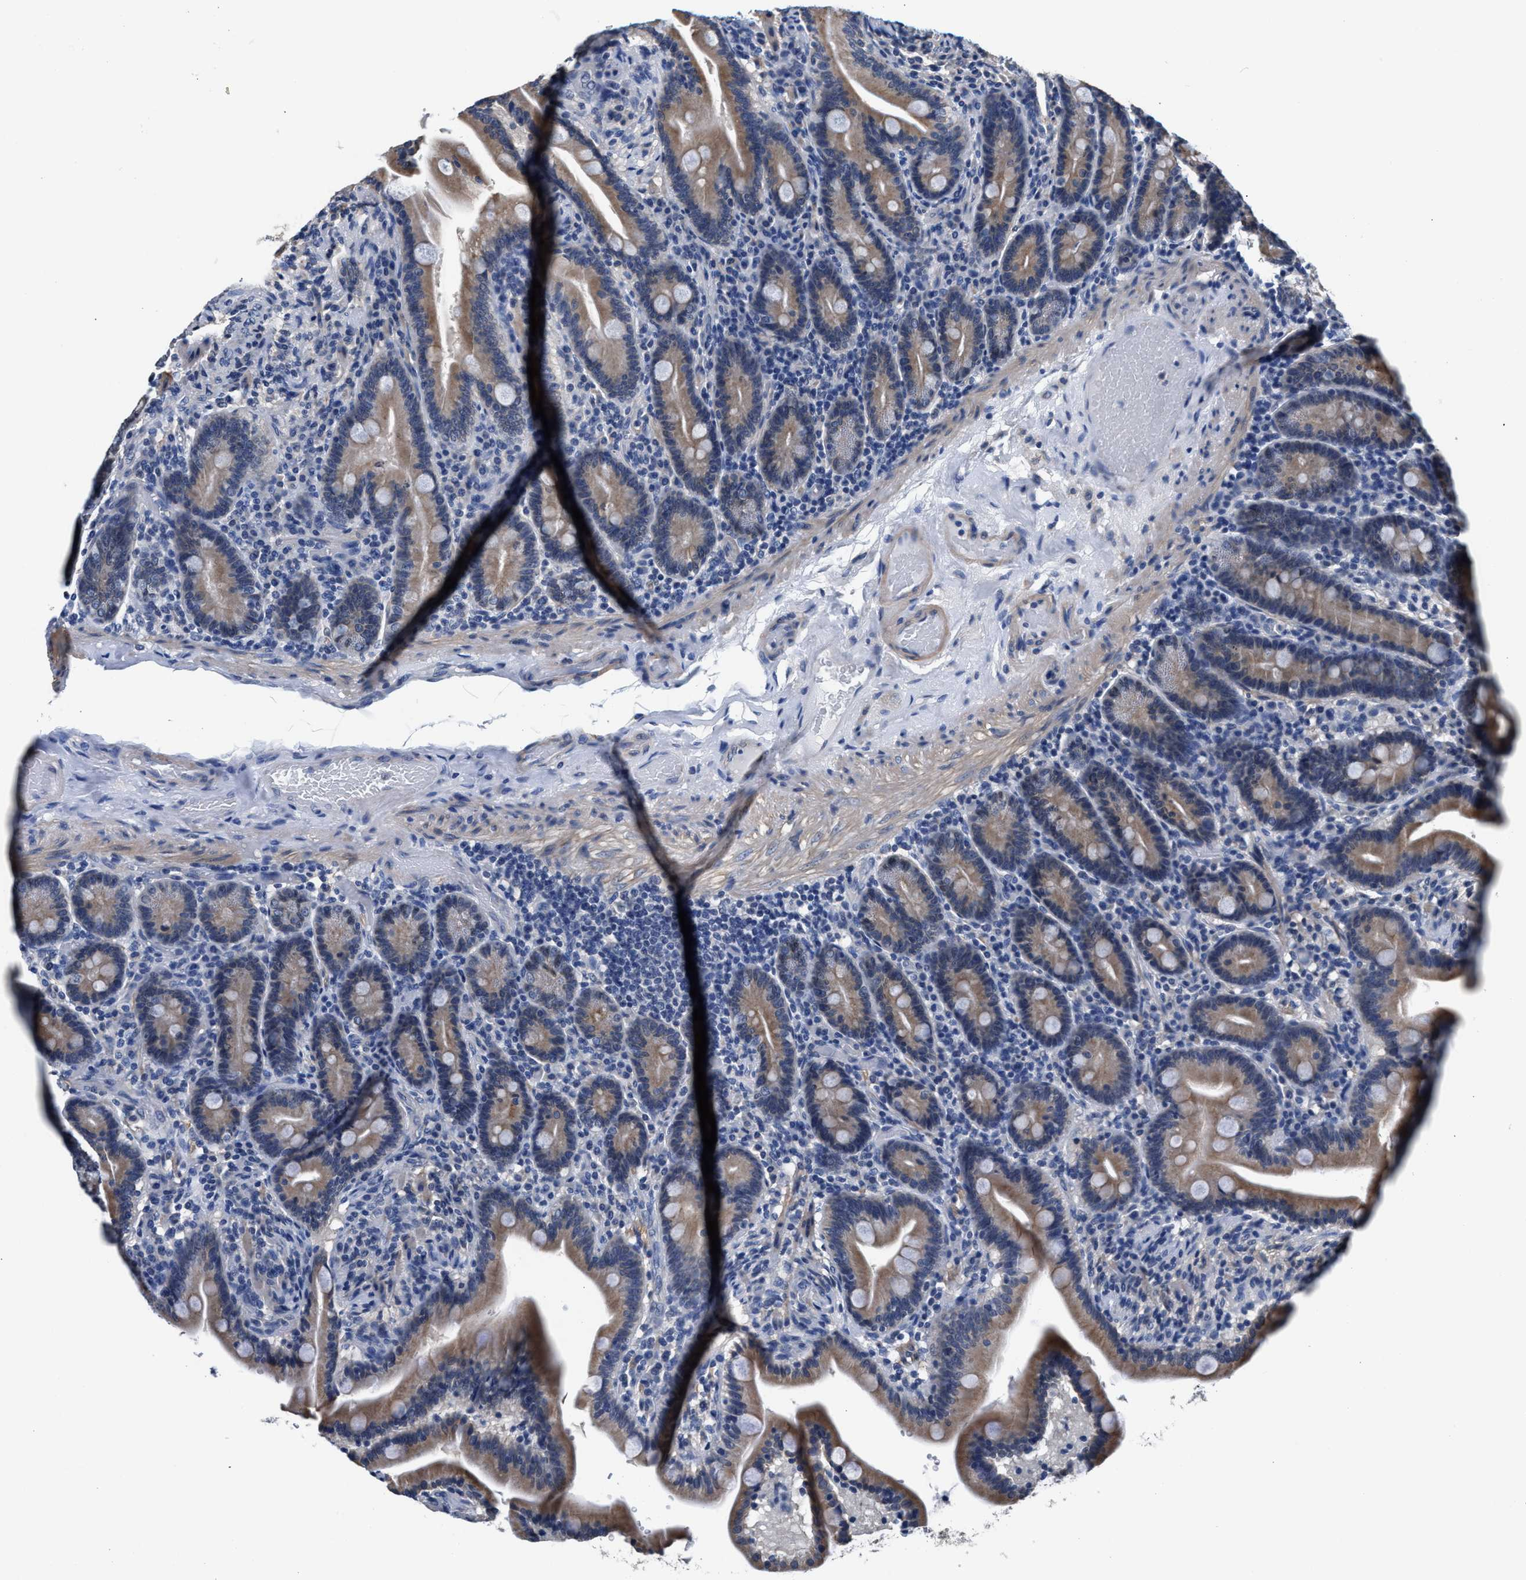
{"staining": {"intensity": "weak", "quantity": ">75%", "location": "cytoplasmic/membranous"}, "tissue": "duodenum", "cell_type": "Glandular cells", "image_type": "normal", "snomed": [{"axis": "morphology", "description": "Normal tissue, NOS"}, {"axis": "topography", "description": "Duodenum"}], "caption": "Duodenum stained for a protein (brown) exhibits weak cytoplasmic/membranous positive staining in approximately >75% of glandular cells.", "gene": "MYH3", "patient": {"sex": "male", "age": 54}}